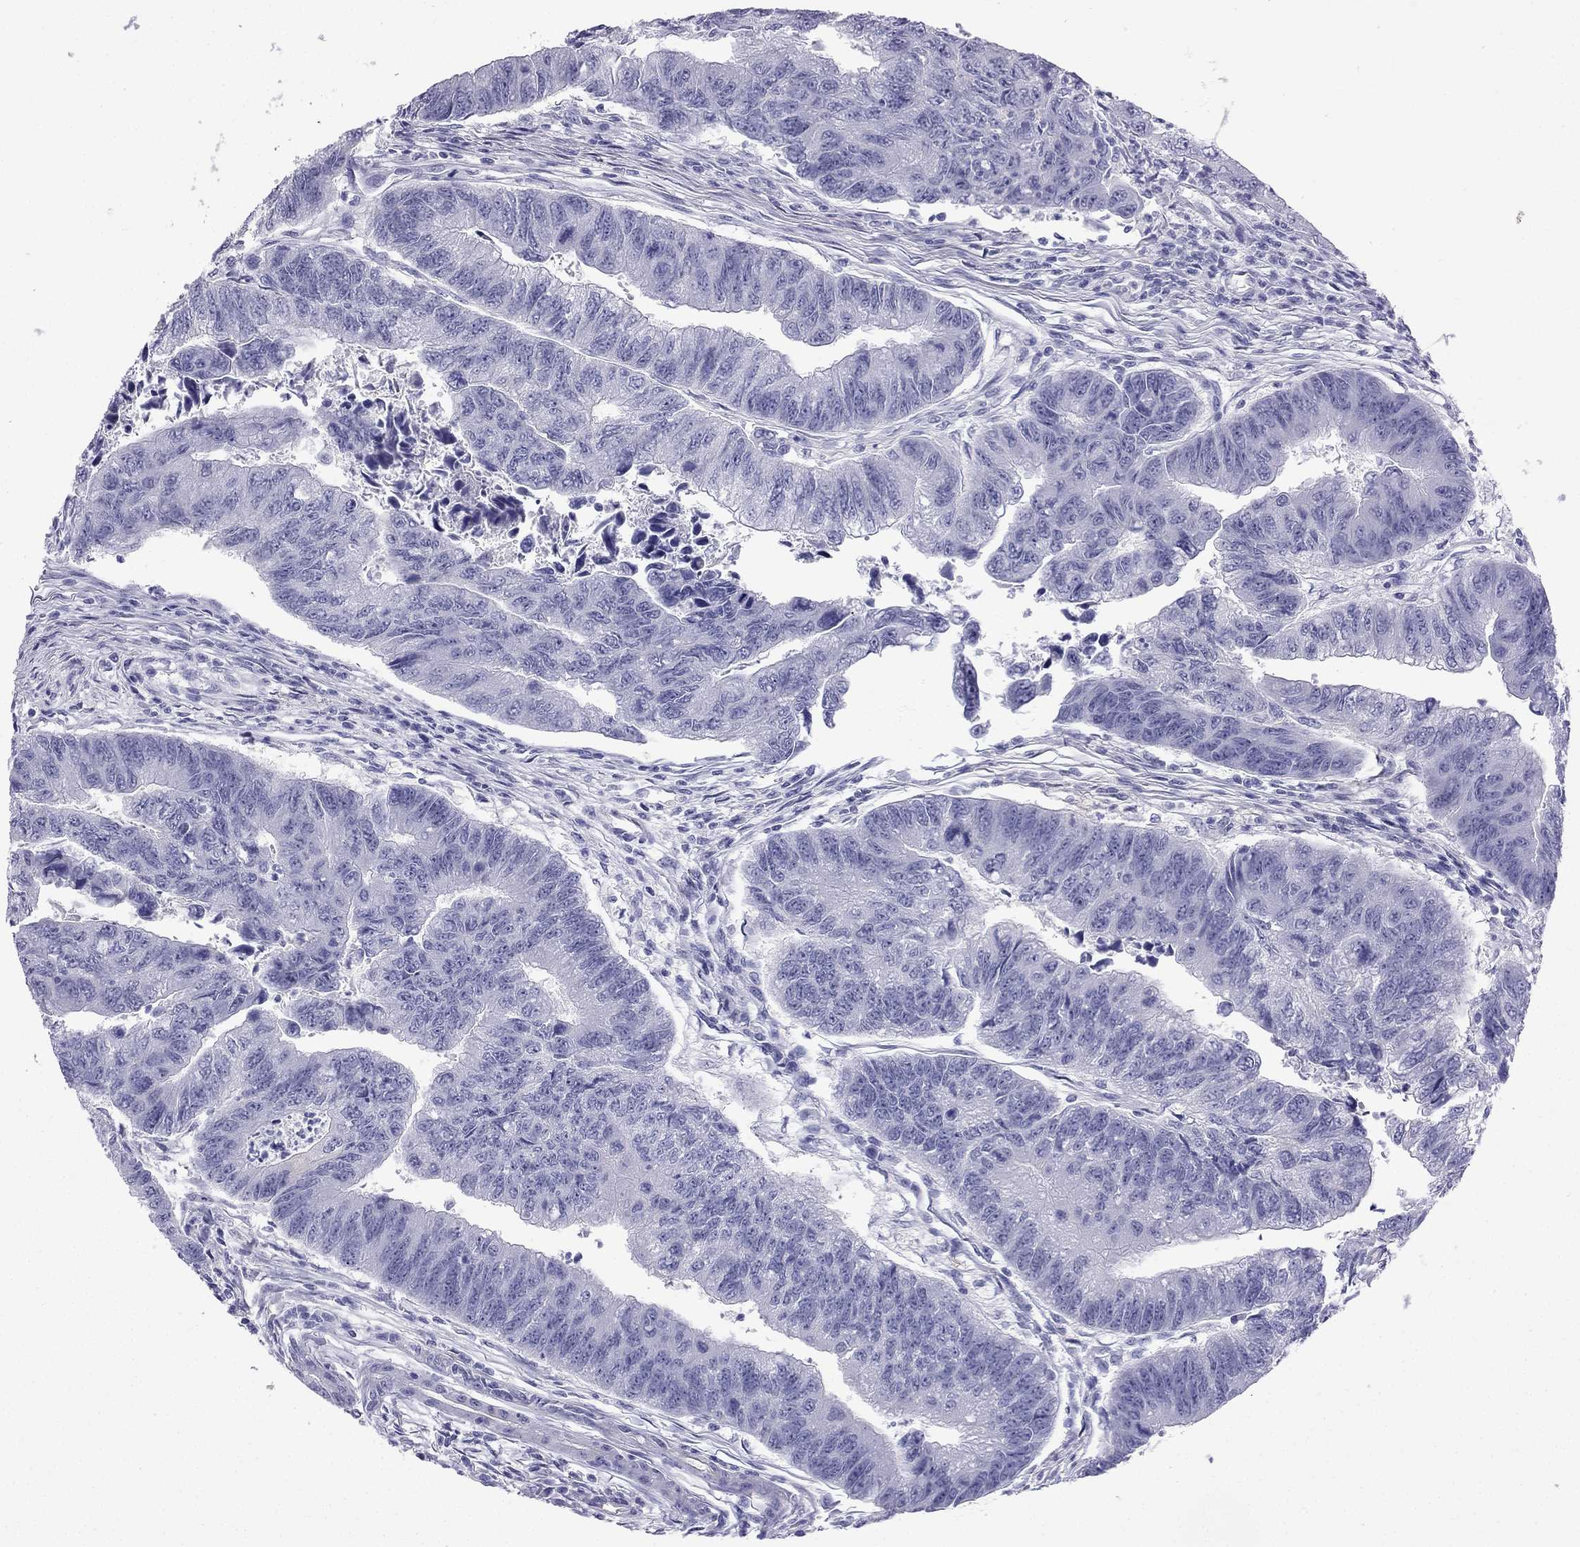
{"staining": {"intensity": "negative", "quantity": "none", "location": "none"}, "tissue": "colorectal cancer", "cell_type": "Tumor cells", "image_type": "cancer", "snomed": [{"axis": "morphology", "description": "Adenocarcinoma, NOS"}, {"axis": "topography", "description": "Colon"}], "caption": "High magnification brightfield microscopy of colorectal cancer (adenocarcinoma) stained with DAB (3,3'-diaminobenzidine) (brown) and counterstained with hematoxylin (blue): tumor cells show no significant expression.", "gene": "GJA8", "patient": {"sex": "female", "age": 65}}